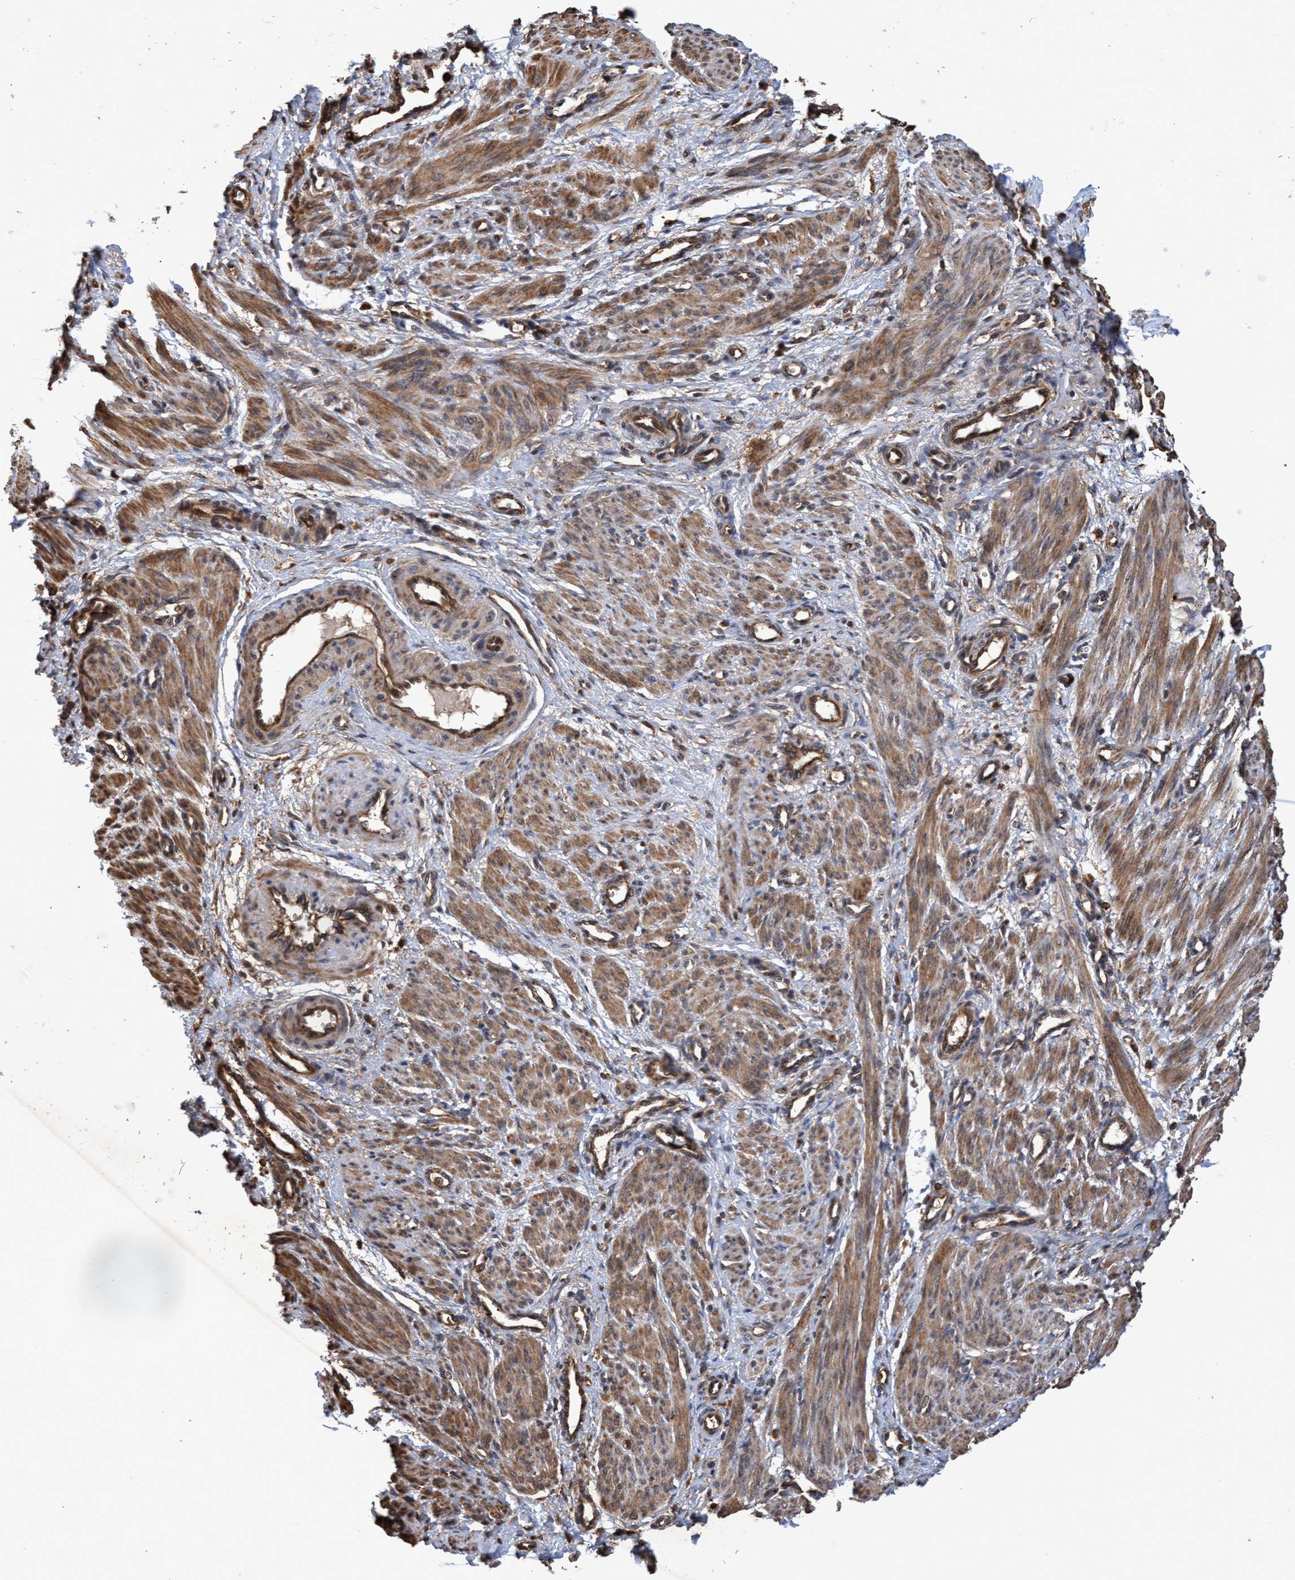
{"staining": {"intensity": "moderate", "quantity": ">75%", "location": "cytoplasmic/membranous"}, "tissue": "smooth muscle", "cell_type": "Smooth muscle cells", "image_type": "normal", "snomed": [{"axis": "morphology", "description": "Normal tissue, NOS"}, {"axis": "topography", "description": "Endometrium"}], "caption": "Smooth muscle cells reveal medium levels of moderate cytoplasmic/membranous positivity in approximately >75% of cells in benign smooth muscle.", "gene": "CHMP6", "patient": {"sex": "female", "age": 33}}